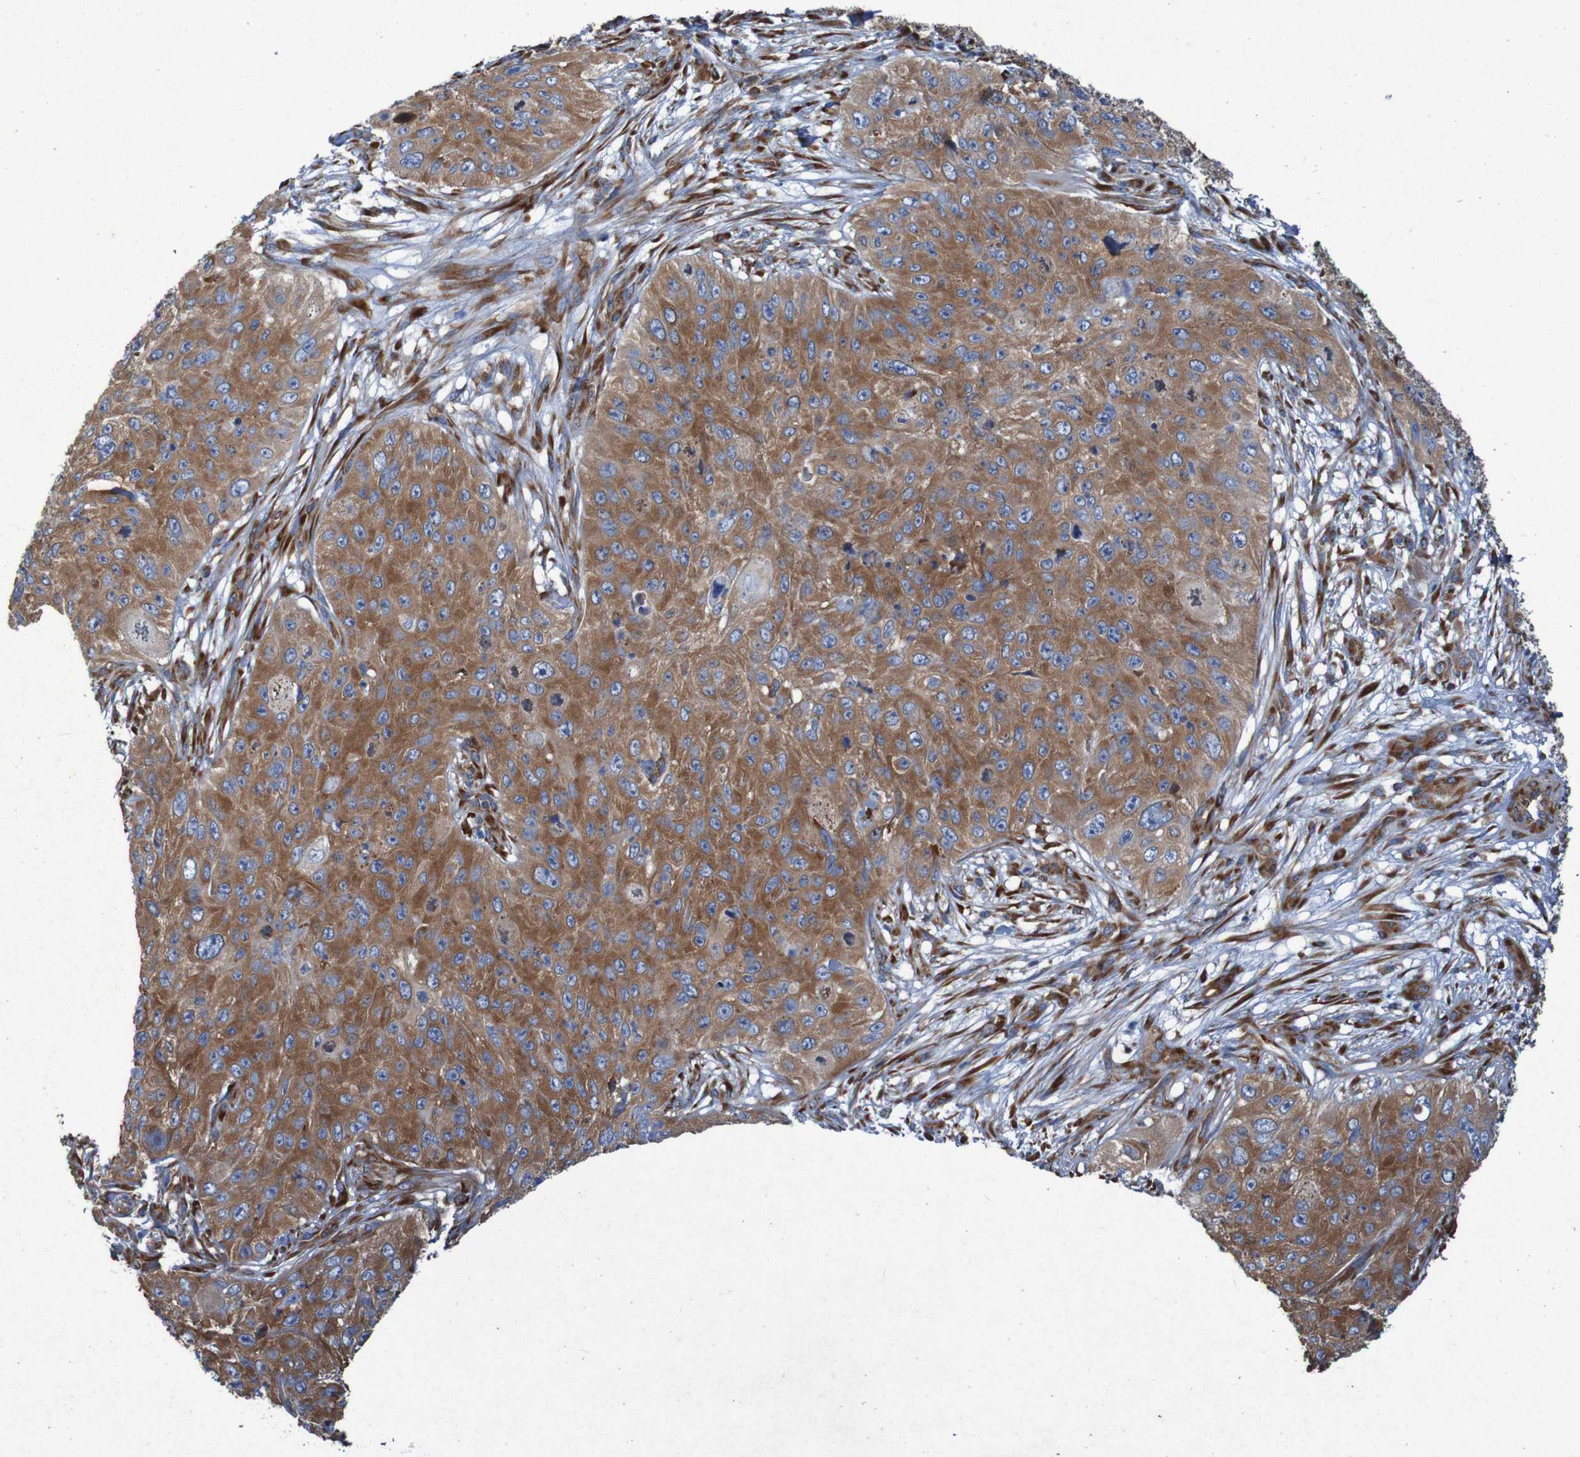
{"staining": {"intensity": "strong", "quantity": ">75%", "location": "cytoplasmic/membranous"}, "tissue": "skin cancer", "cell_type": "Tumor cells", "image_type": "cancer", "snomed": [{"axis": "morphology", "description": "Squamous cell carcinoma, NOS"}, {"axis": "topography", "description": "Skin"}], "caption": "A high amount of strong cytoplasmic/membranous expression is identified in approximately >75% of tumor cells in skin squamous cell carcinoma tissue.", "gene": "RPL10", "patient": {"sex": "female", "age": 80}}